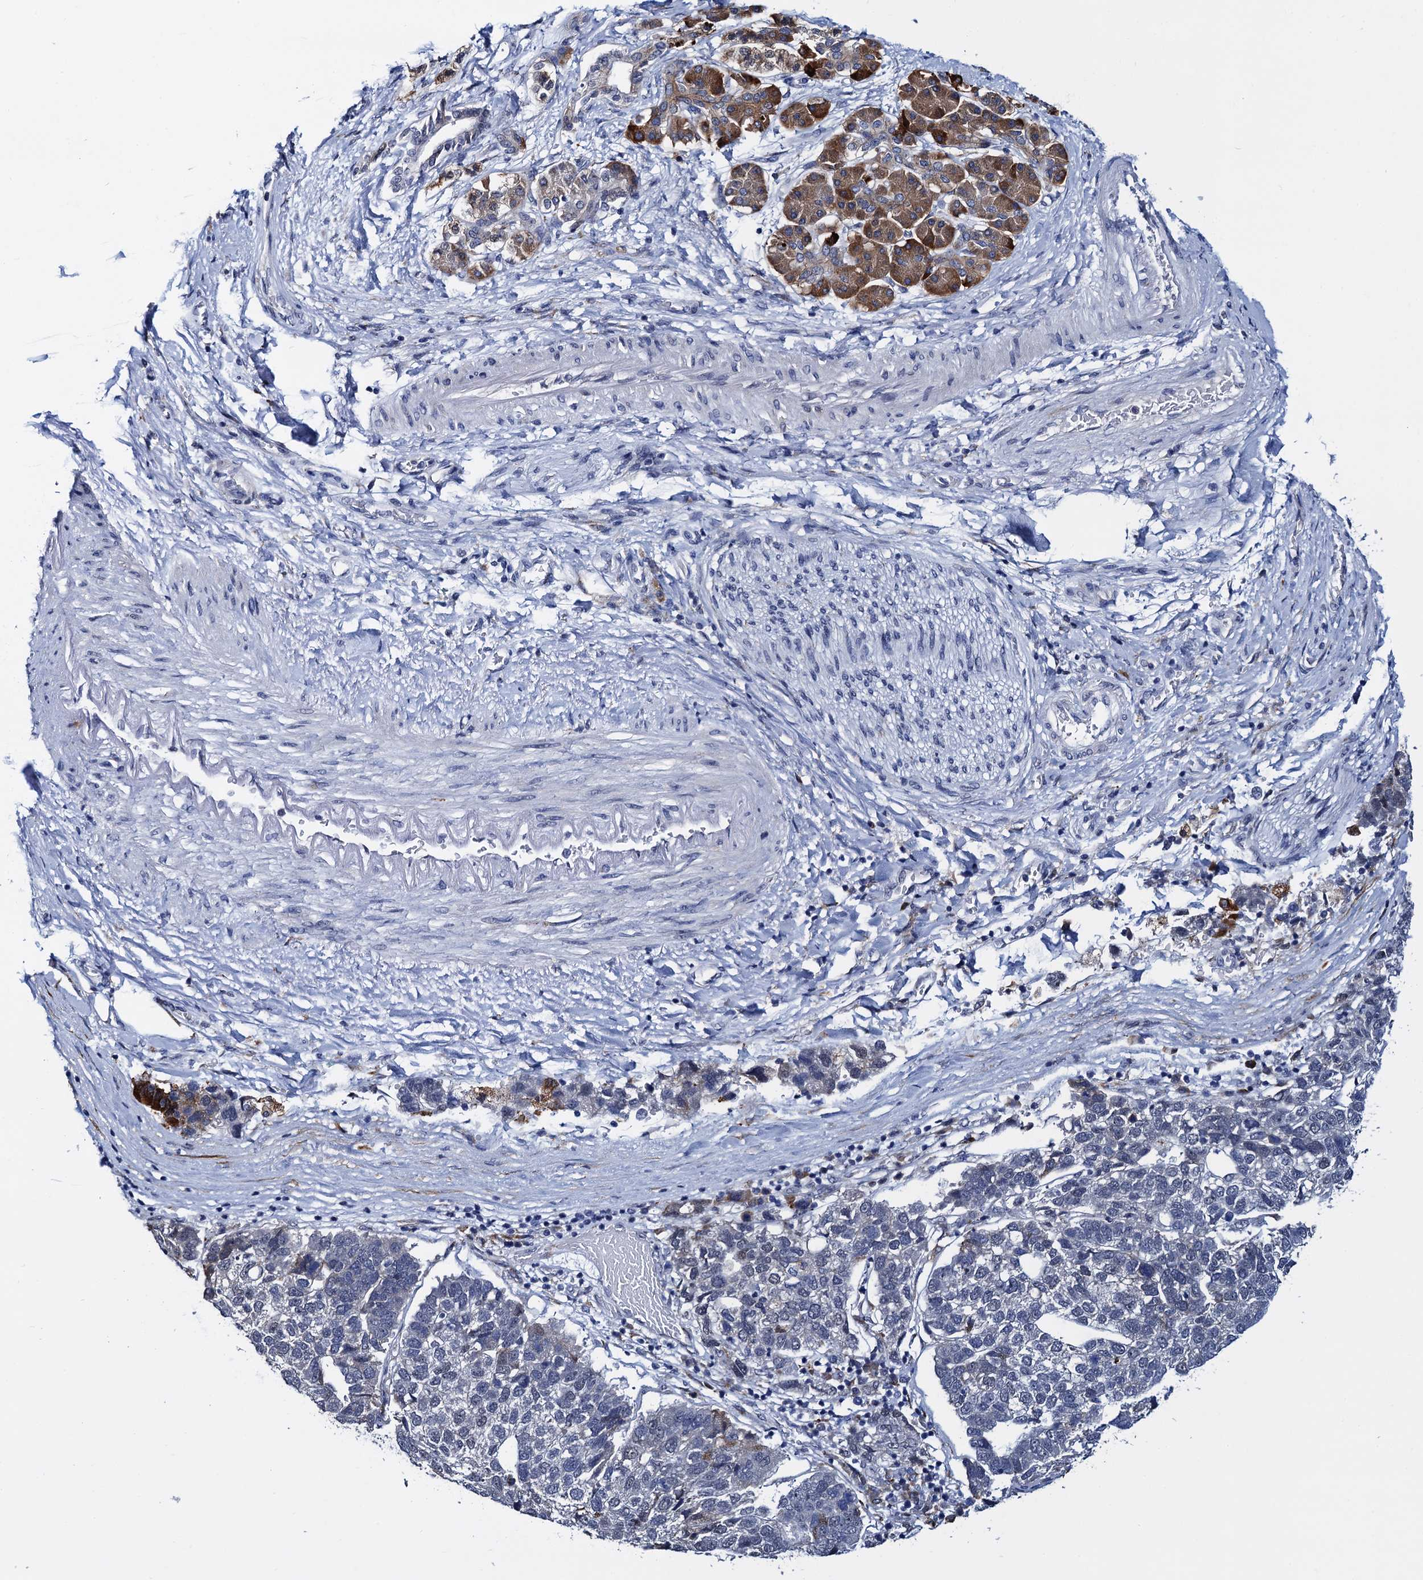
{"staining": {"intensity": "negative", "quantity": "none", "location": "none"}, "tissue": "pancreatic cancer", "cell_type": "Tumor cells", "image_type": "cancer", "snomed": [{"axis": "morphology", "description": "Adenocarcinoma, NOS"}, {"axis": "topography", "description": "Pancreas"}], "caption": "High power microscopy image of an immunohistochemistry photomicrograph of pancreatic cancer, revealing no significant positivity in tumor cells.", "gene": "SLC7A10", "patient": {"sex": "female", "age": 61}}